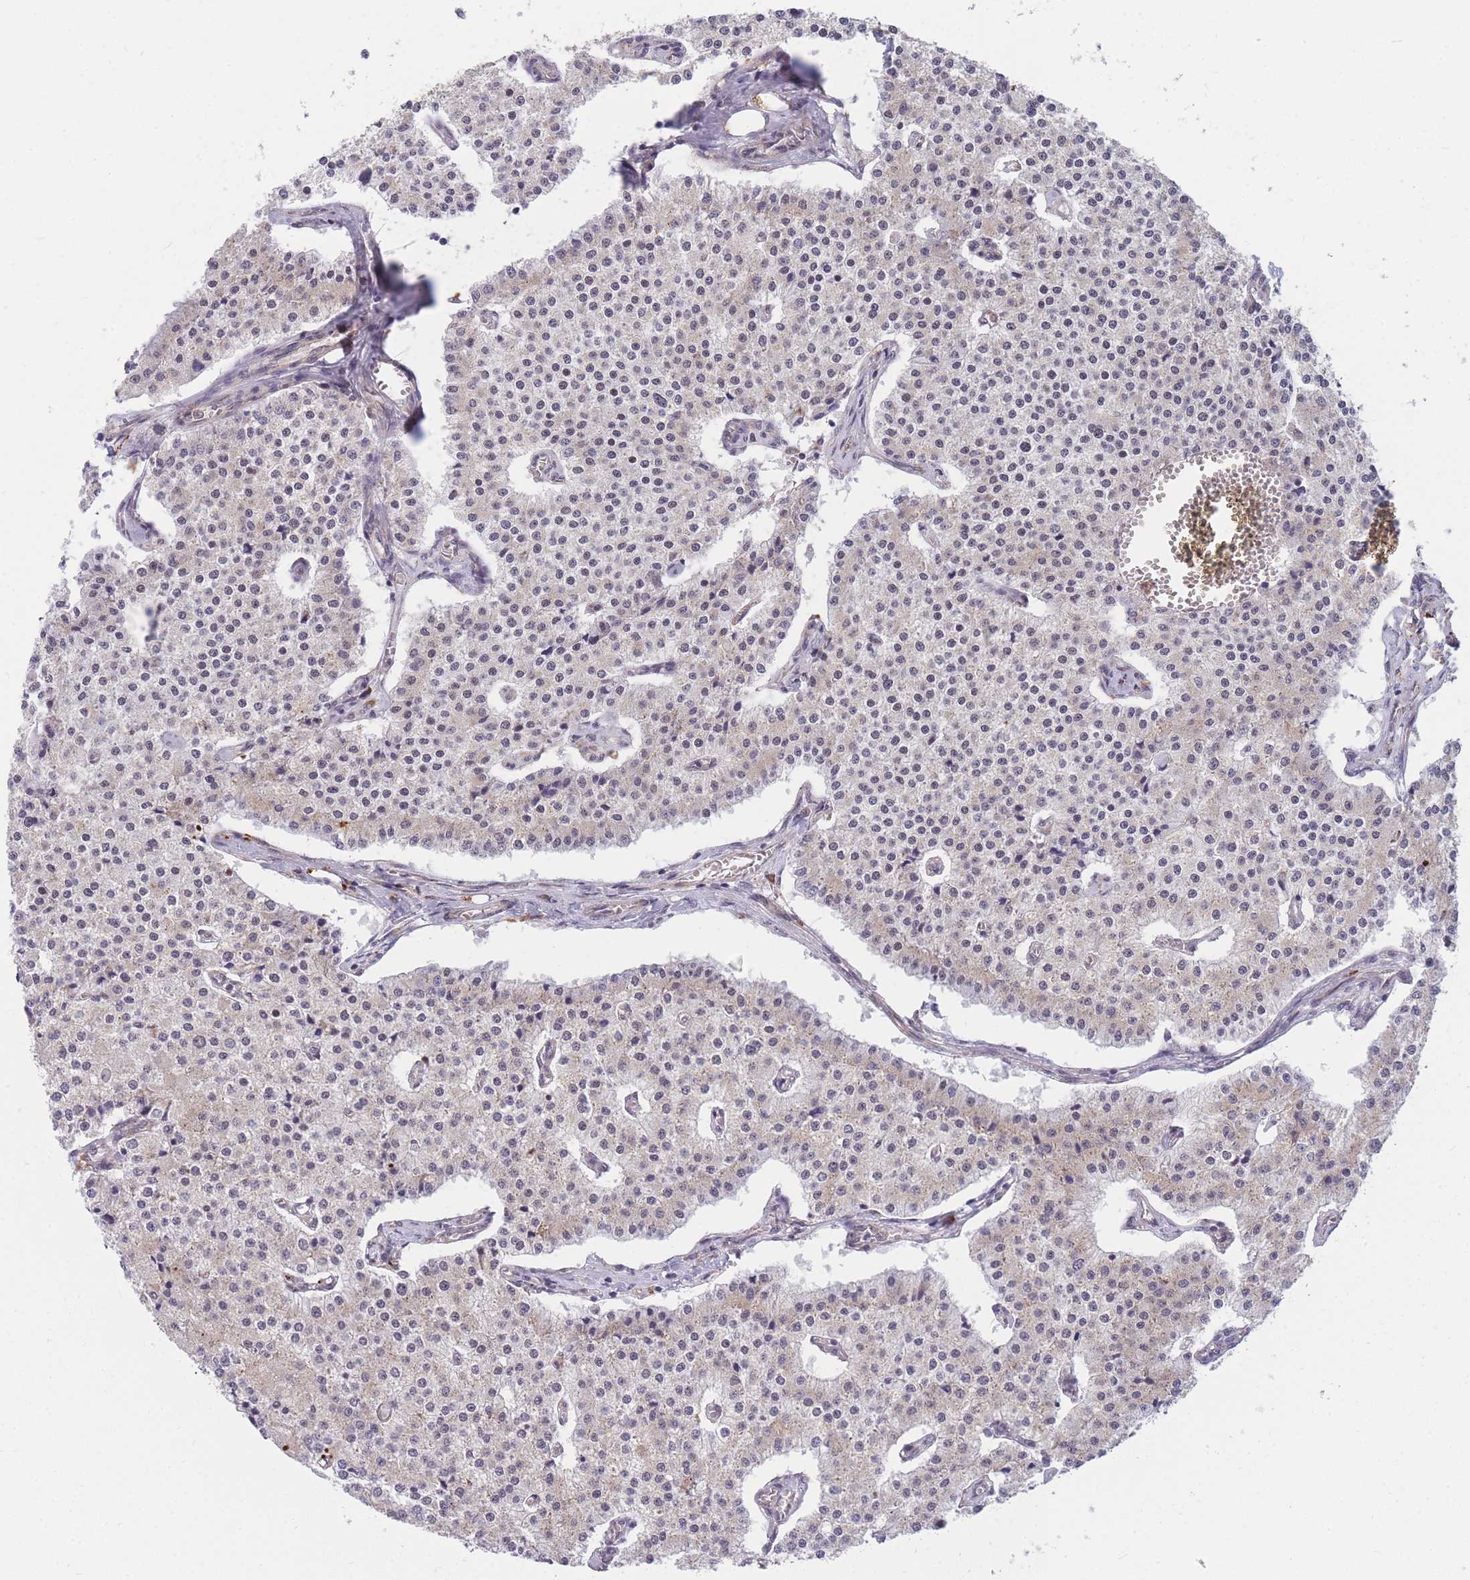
{"staining": {"intensity": "weak", "quantity": "<25%", "location": "cytoplasmic/membranous"}, "tissue": "carcinoid", "cell_type": "Tumor cells", "image_type": "cancer", "snomed": [{"axis": "morphology", "description": "Carcinoid, malignant, NOS"}, {"axis": "topography", "description": "Colon"}], "caption": "The histopathology image exhibits no staining of tumor cells in carcinoid (malignant).", "gene": "MRPL23", "patient": {"sex": "female", "age": 52}}